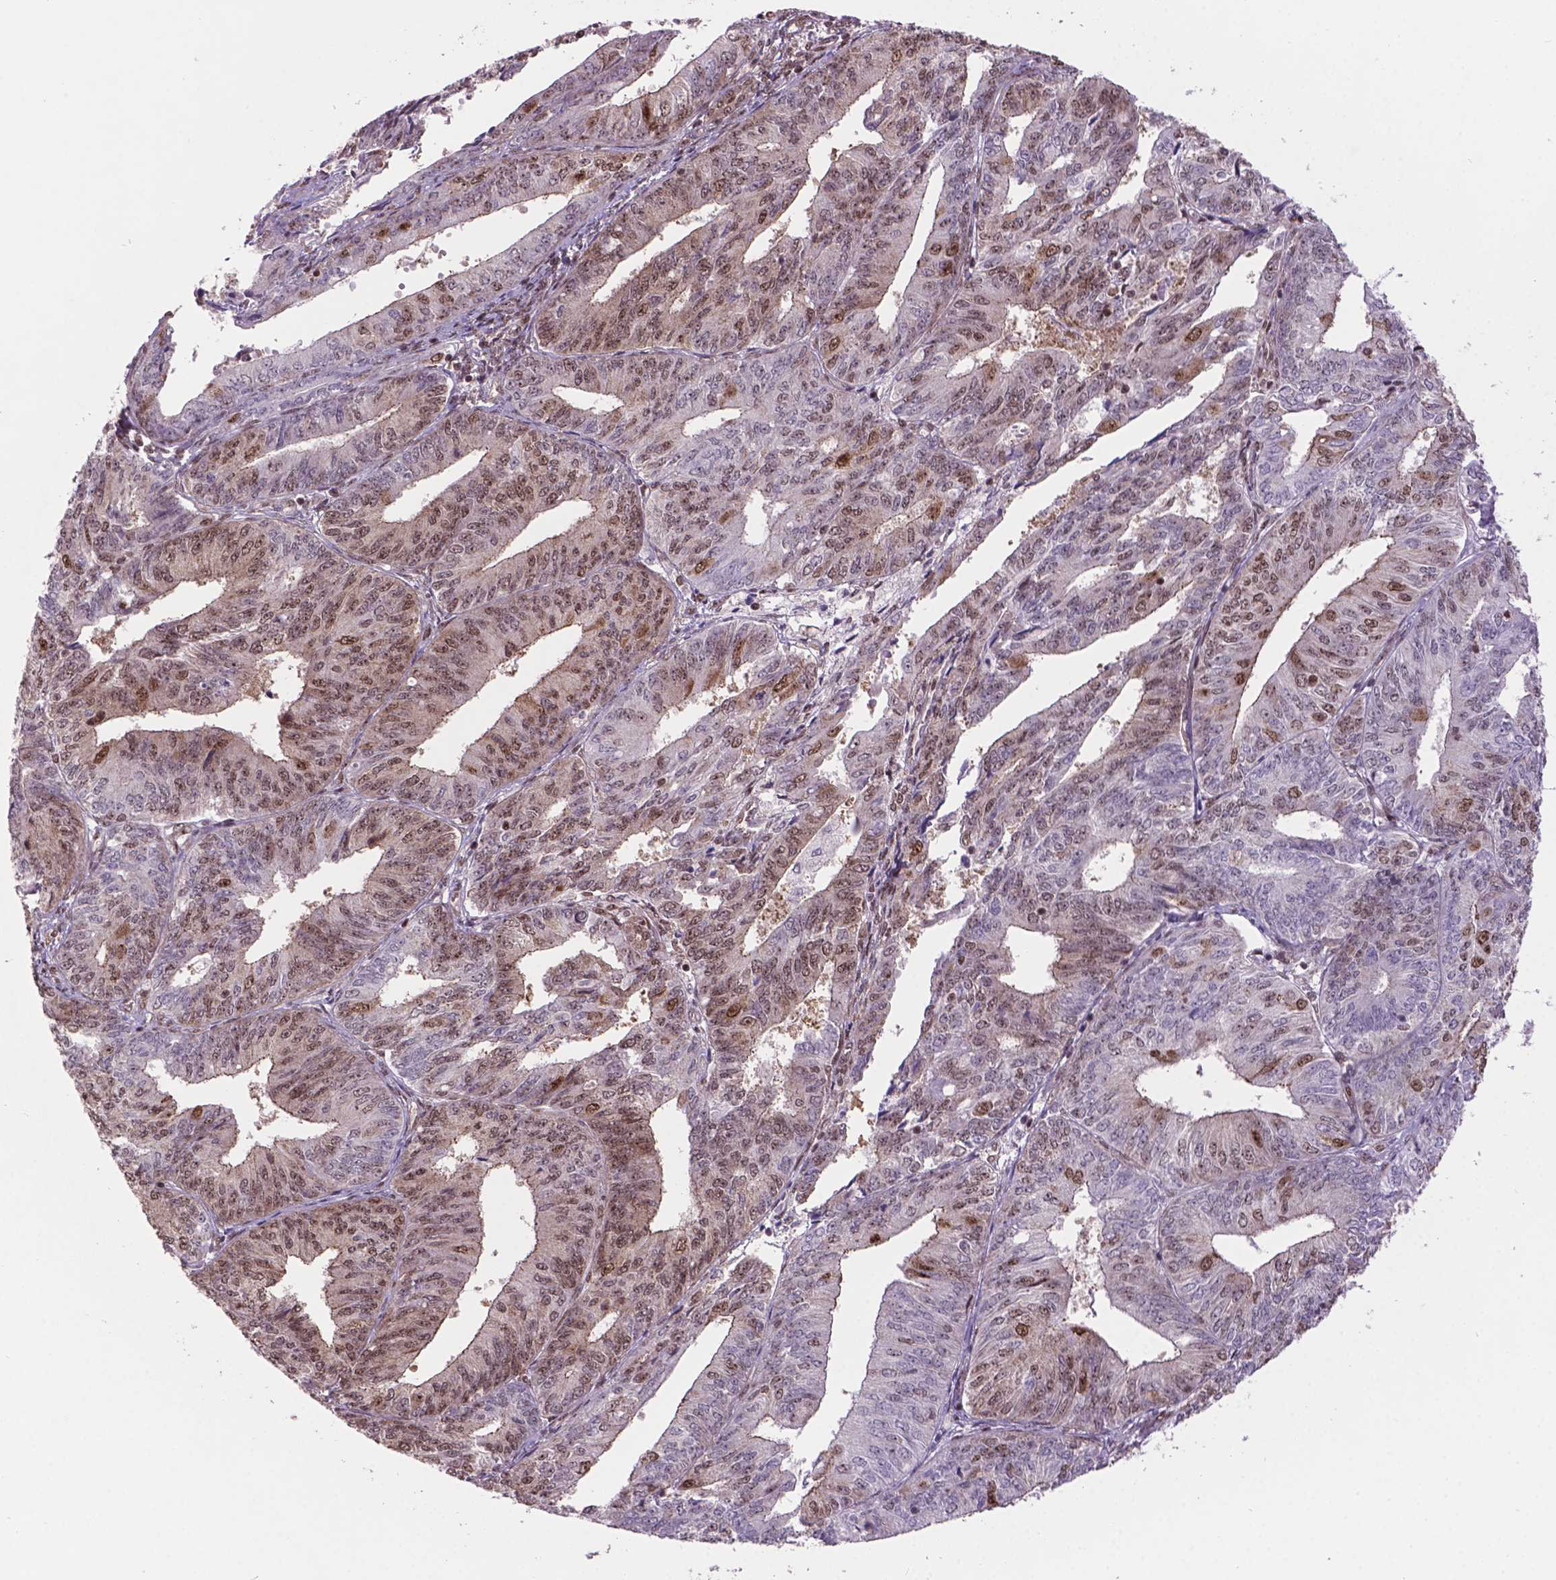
{"staining": {"intensity": "moderate", "quantity": "25%-75%", "location": "nuclear"}, "tissue": "endometrial cancer", "cell_type": "Tumor cells", "image_type": "cancer", "snomed": [{"axis": "morphology", "description": "Adenocarcinoma, NOS"}, {"axis": "topography", "description": "Endometrium"}], "caption": "Immunohistochemistry of adenocarcinoma (endometrial) displays medium levels of moderate nuclear positivity in about 25%-75% of tumor cells.", "gene": "CSNK2A1", "patient": {"sex": "female", "age": 58}}